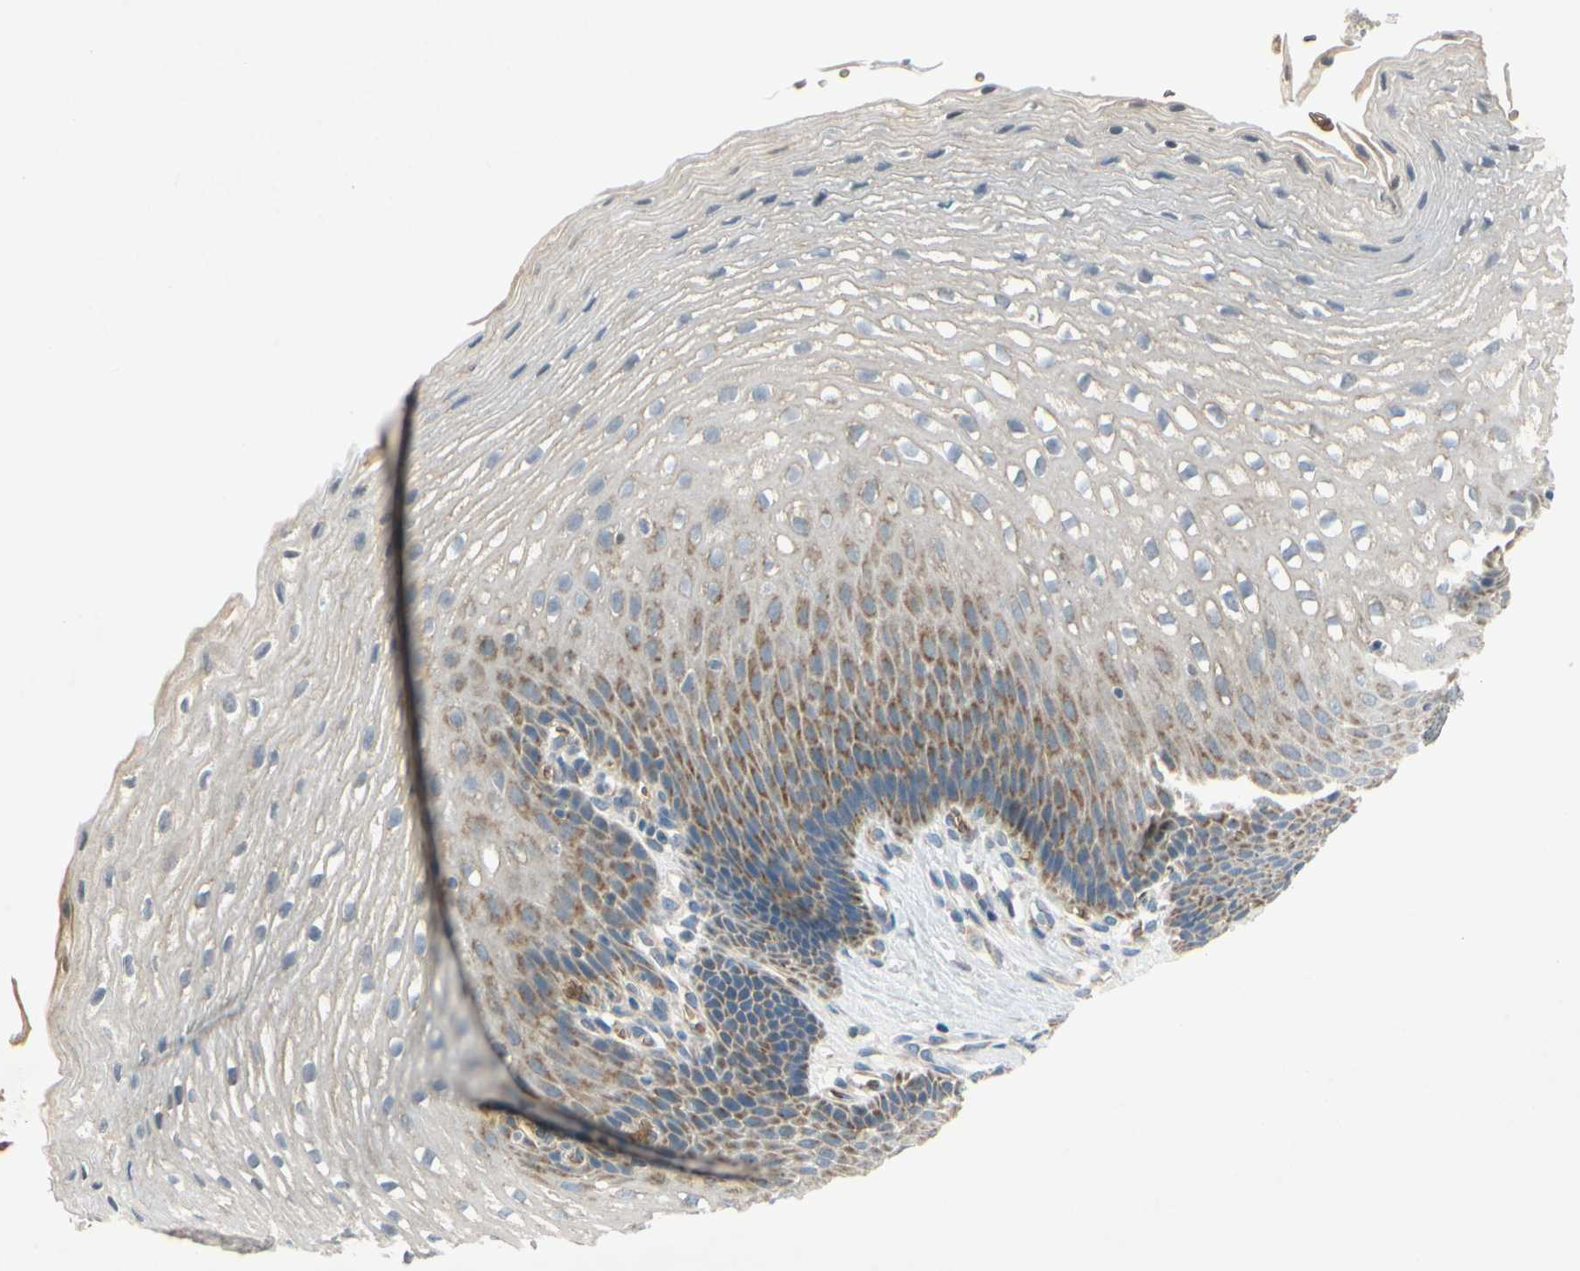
{"staining": {"intensity": "moderate", "quantity": "25%-75%", "location": "cytoplasmic/membranous"}, "tissue": "esophagus", "cell_type": "Squamous epithelial cells", "image_type": "normal", "snomed": [{"axis": "morphology", "description": "Normal tissue, NOS"}, {"axis": "topography", "description": "Esophagus"}], "caption": "Esophagus was stained to show a protein in brown. There is medium levels of moderate cytoplasmic/membranous expression in approximately 25%-75% of squamous epithelial cells.", "gene": "GYPC", "patient": {"sex": "male", "age": 48}}